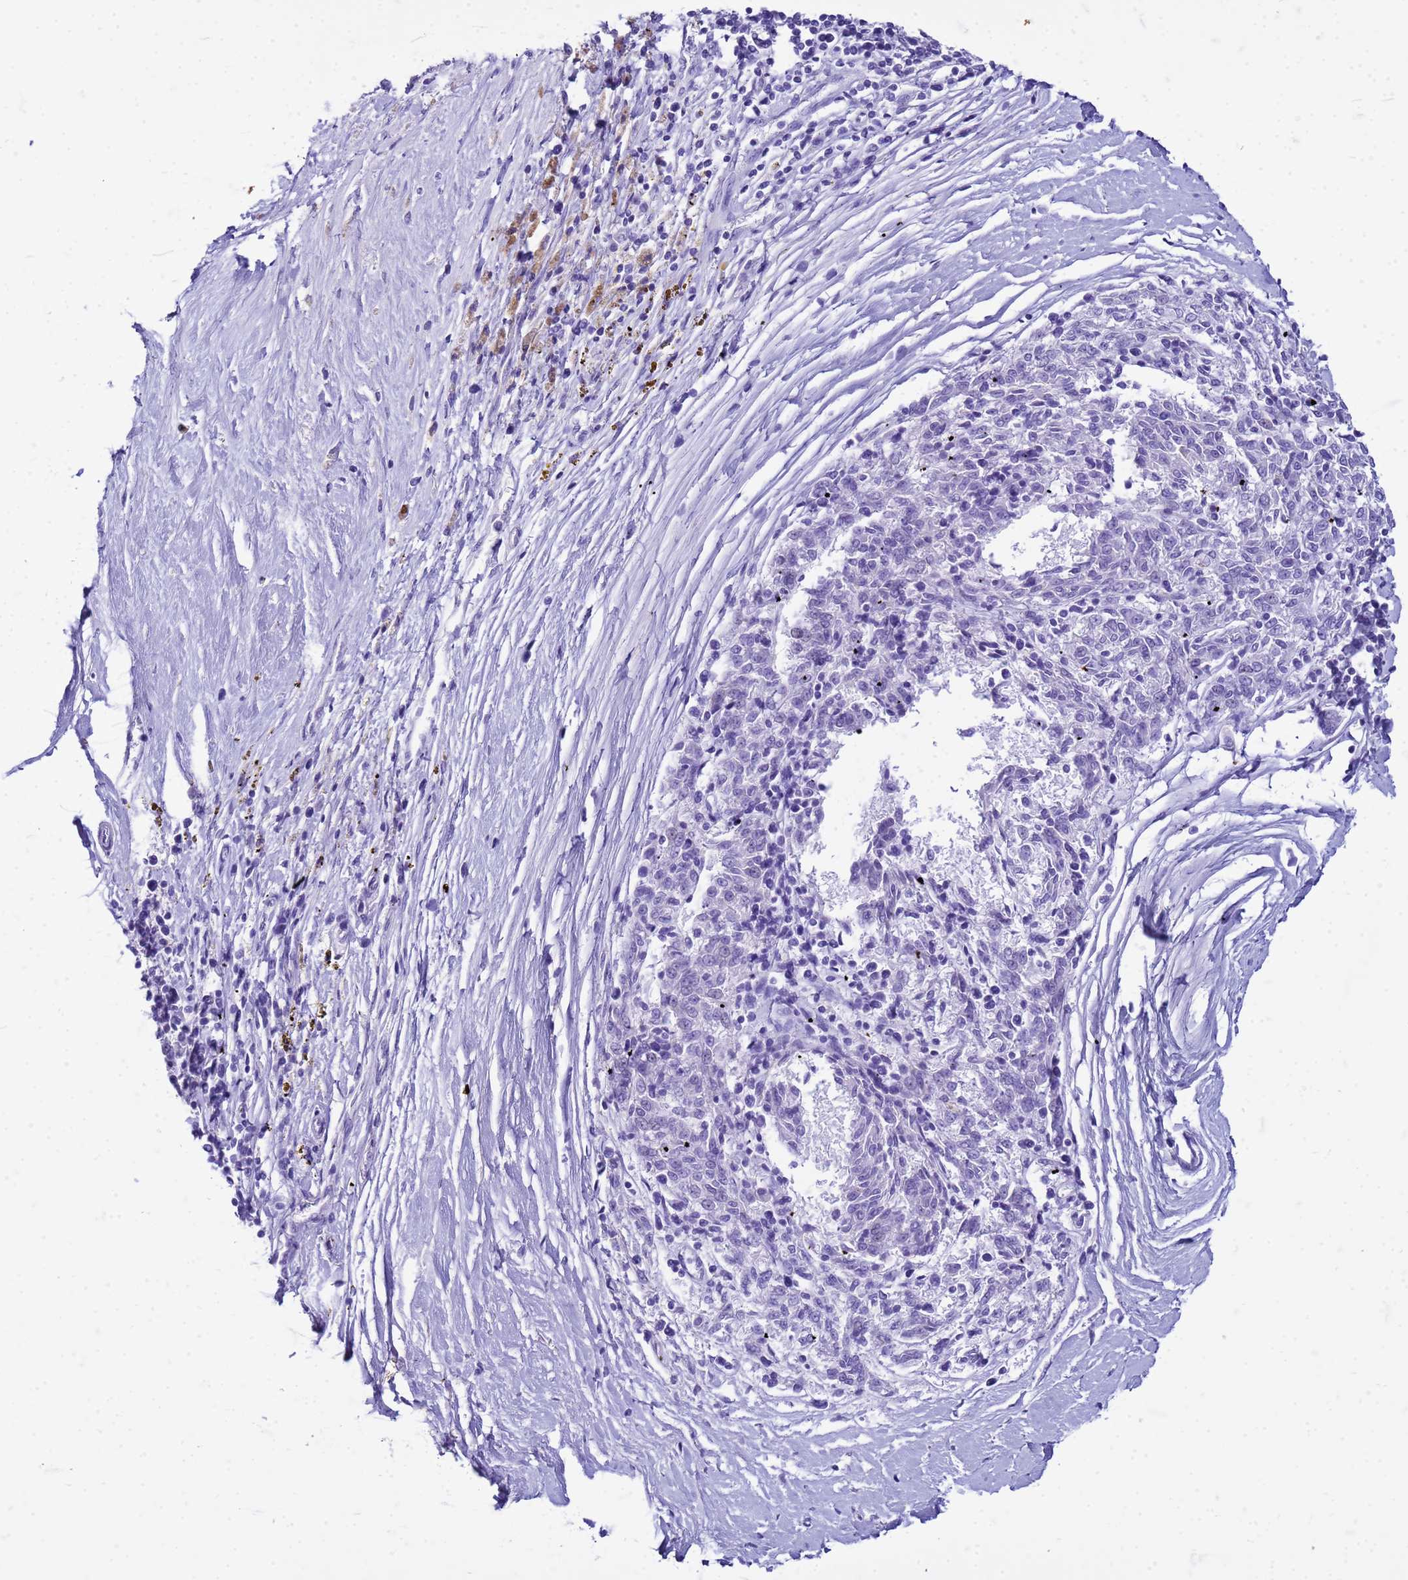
{"staining": {"intensity": "negative", "quantity": "none", "location": "none"}, "tissue": "melanoma", "cell_type": "Tumor cells", "image_type": "cancer", "snomed": [{"axis": "morphology", "description": "Malignant melanoma, NOS"}, {"axis": "topography", "description": "Skin"}], "caption": "IHC photomicrograph of melanoma stained for a protein (brown), which exhibits no positivity in tumor cells.", "gene": "CFAP100", "patient": {"sex": "female", "age": 72}}